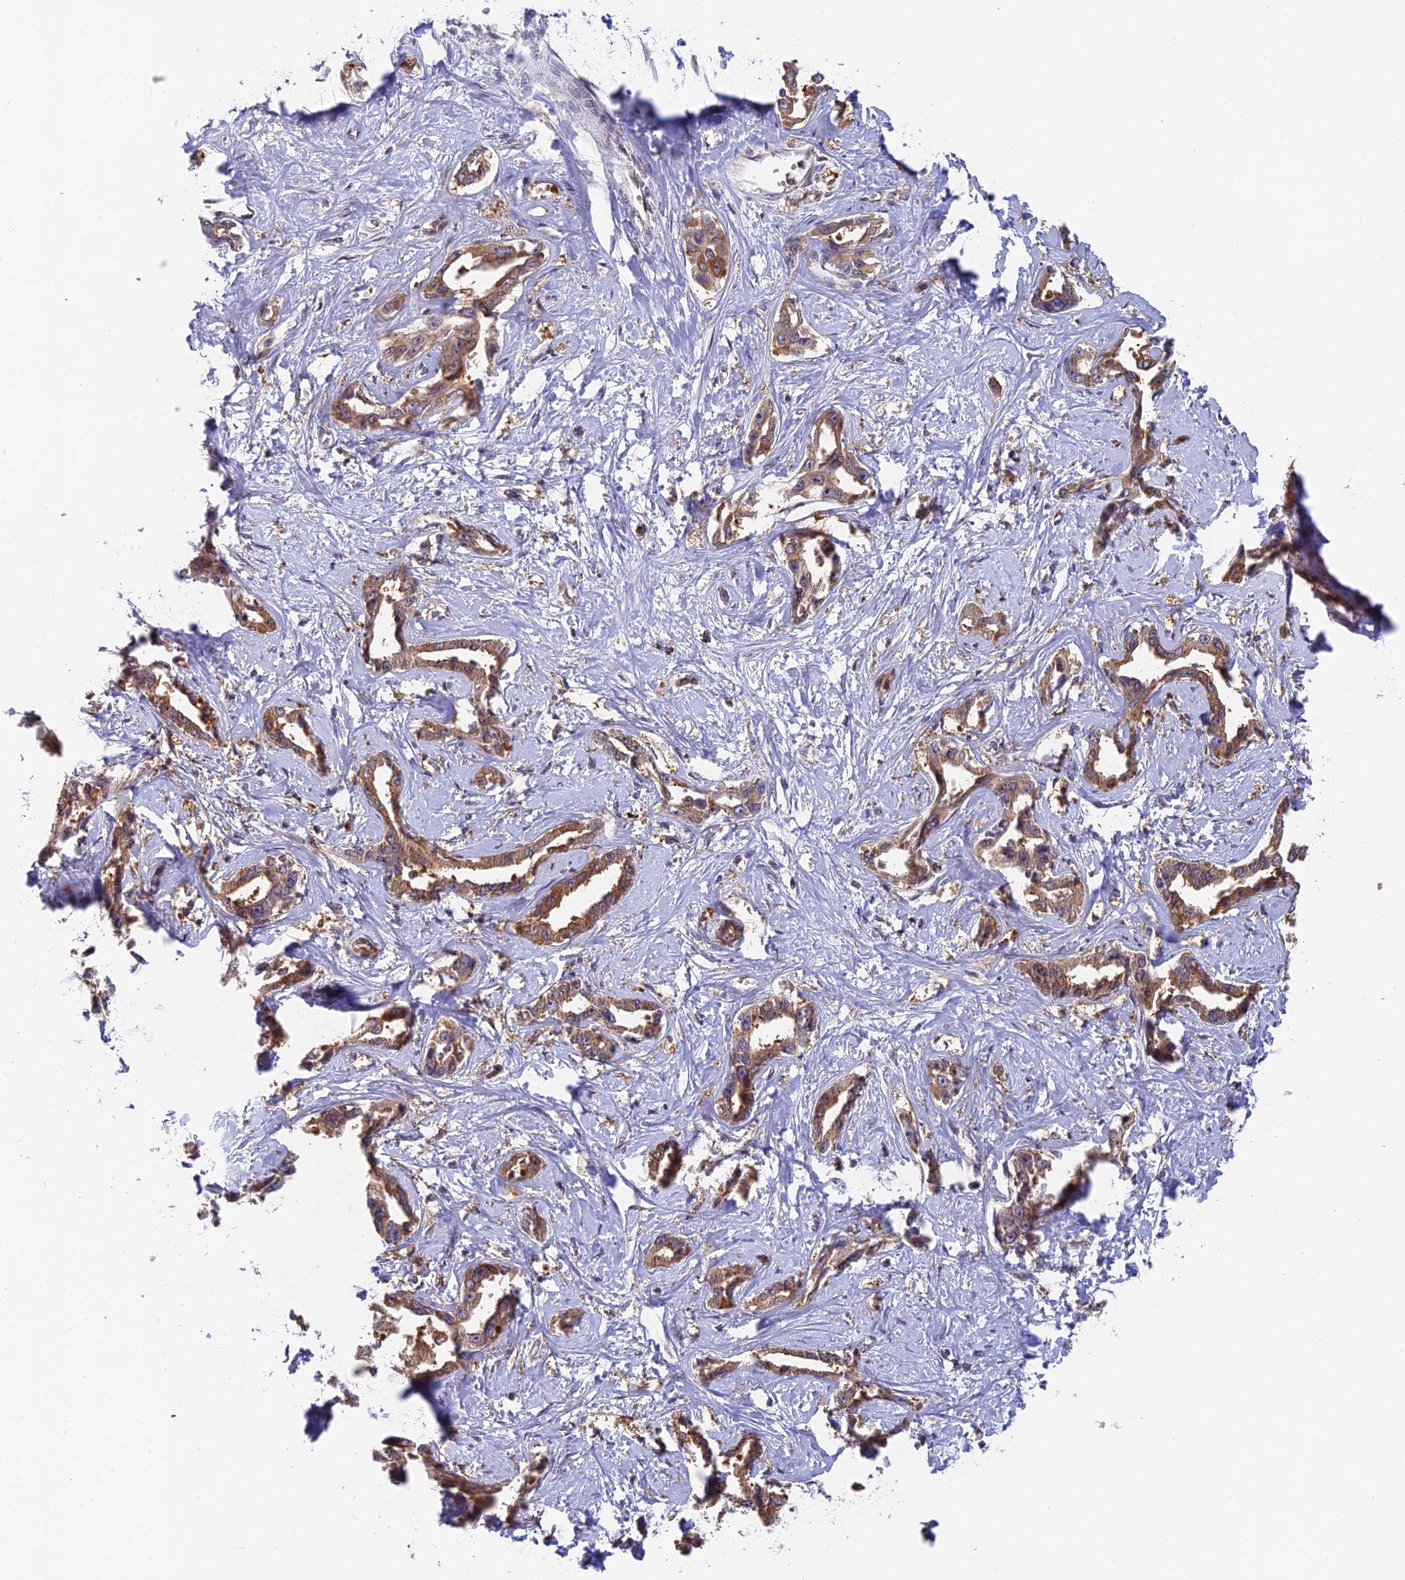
{"staining": {"intensity": "moderate", "quantity": ">75%", "location": "cytoplasmic/membranous"}, "tissue": "liver cancer", "cell_type": "Tumor cells", "image_type": "cancer", "snomed": [{"axis": "morphology", "description": "Cholangiocarcinoma"}, {"axis": "topography", "description": "Liver"}], "caption": "A medium amount of moderate cytoplasmic/membranous staining is identified in approximately >75% of tumor cells in liver cholangiocarcinoma tissue. Nuclei are stained in blue.", "gene": "IPO5", "patient": {"sex": "male", "age": 59}}